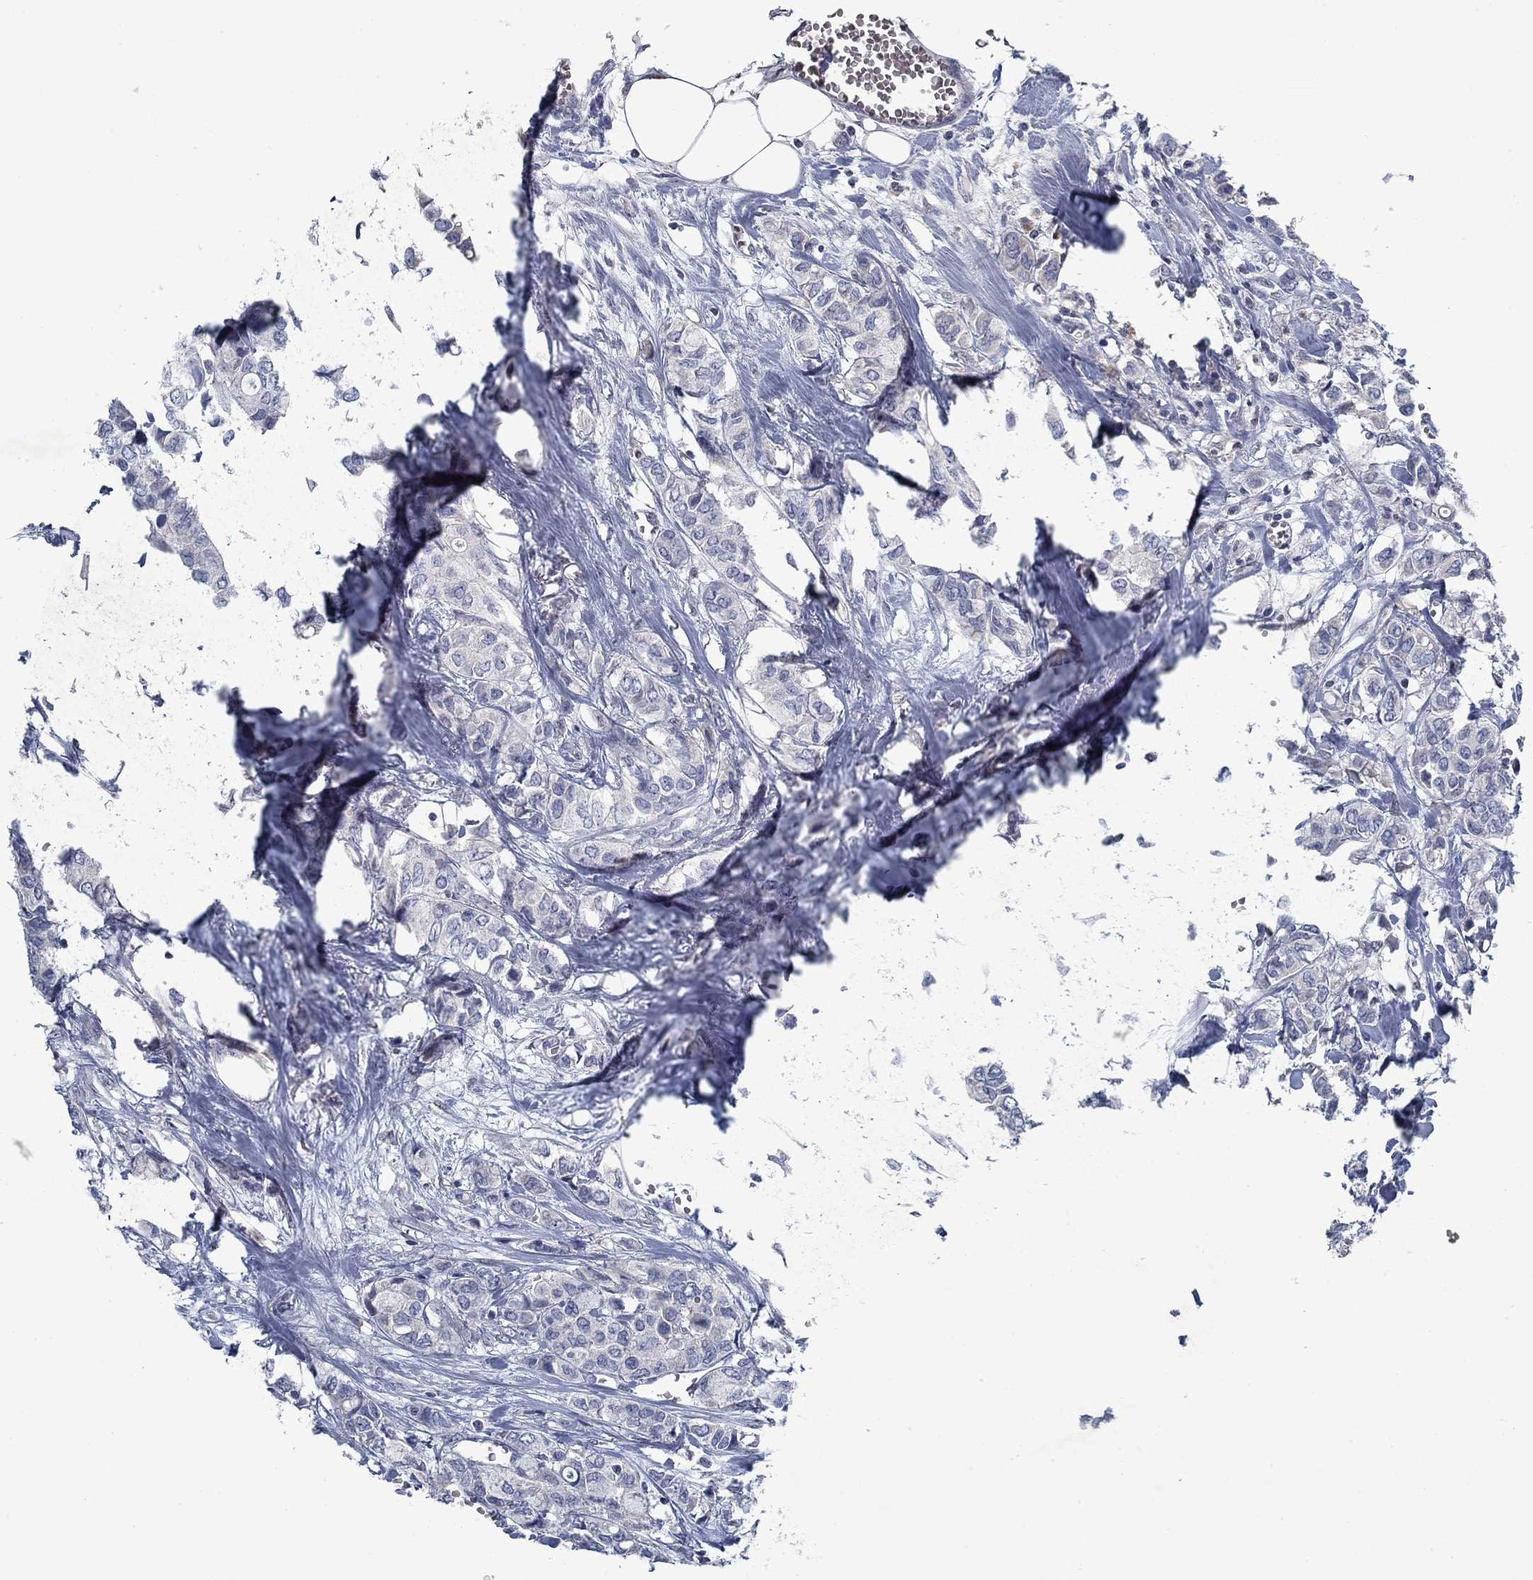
{"staining": {"intensity": "negative", "quantity": "none", "location": "none"}, "tissue": "breast cancer", "cell_type": "Tumor cells", "image_type": "cancer", "snomed": [{"axis": "morphology", "description": "Duct carcinoma"}, {"axis": "topography", "description": "Breast"}], "caption": "There is no significant staining in tumor cells of breast cancer.", "gene": "PNMA8A", "patient": {"sex": "female", "age": 85}}